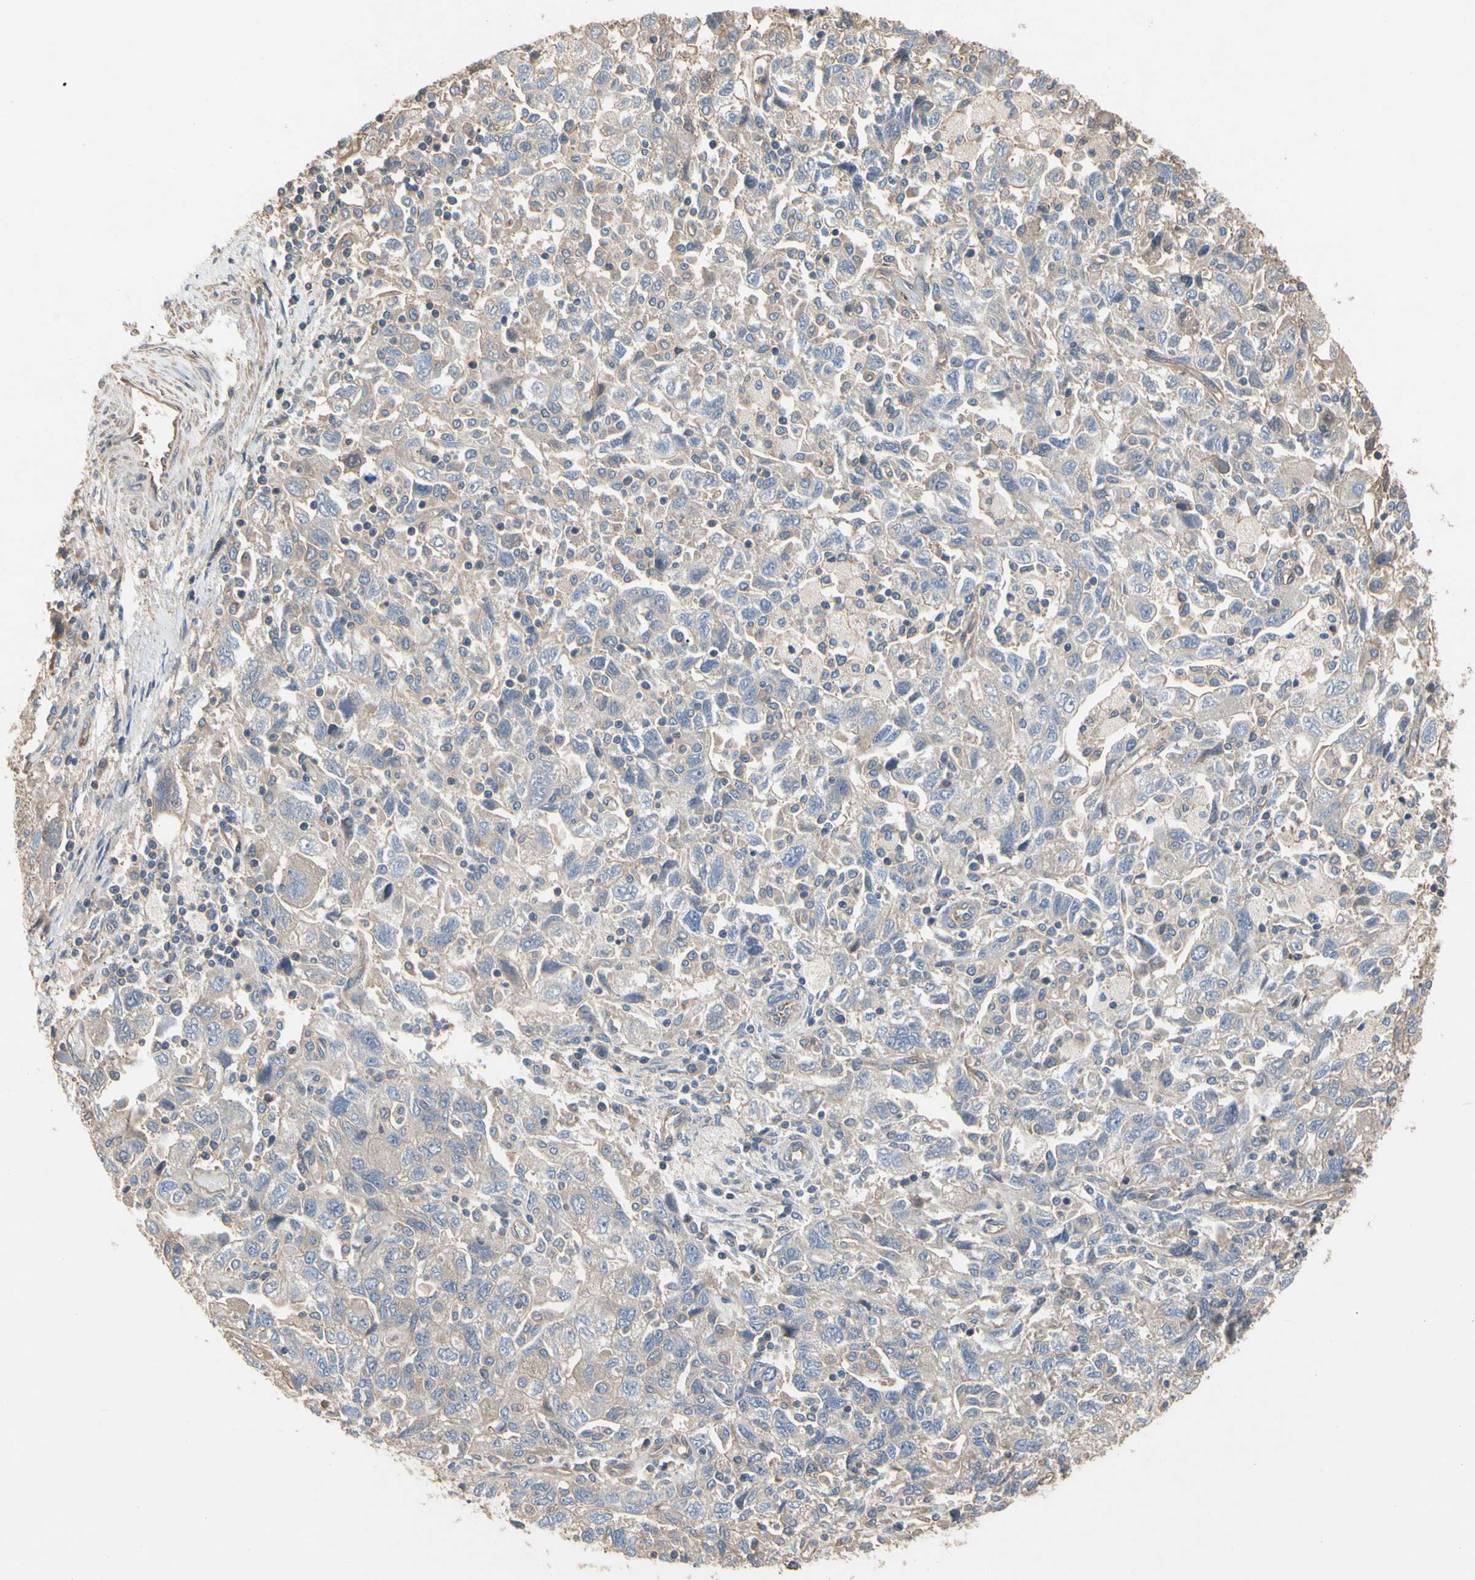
{"staining": {"intensity": "weak", "quantity": "25%-75%", "location": "cytoplasmic/membranous"}, "tissue": "ovarian cancer", "cell_type": "Tumor cells", "image_type": "cancer", "snomed": [{"axis": "morphology", "description": "Carcinoma, NOS"}, {"axis": "morphology", "description": "Cystadenocarcinoma, serous, NOS"}, {"axis": "topography", "description": "Ovary"}], "caption": "Tumor cells display low levels of weak cytoplasmic/membranous expression in about 25%-75% of cells in ovarian cancer (carcinoma).", "gene": "PDZK1", "patient": {"sex": "female", "age": 69}}